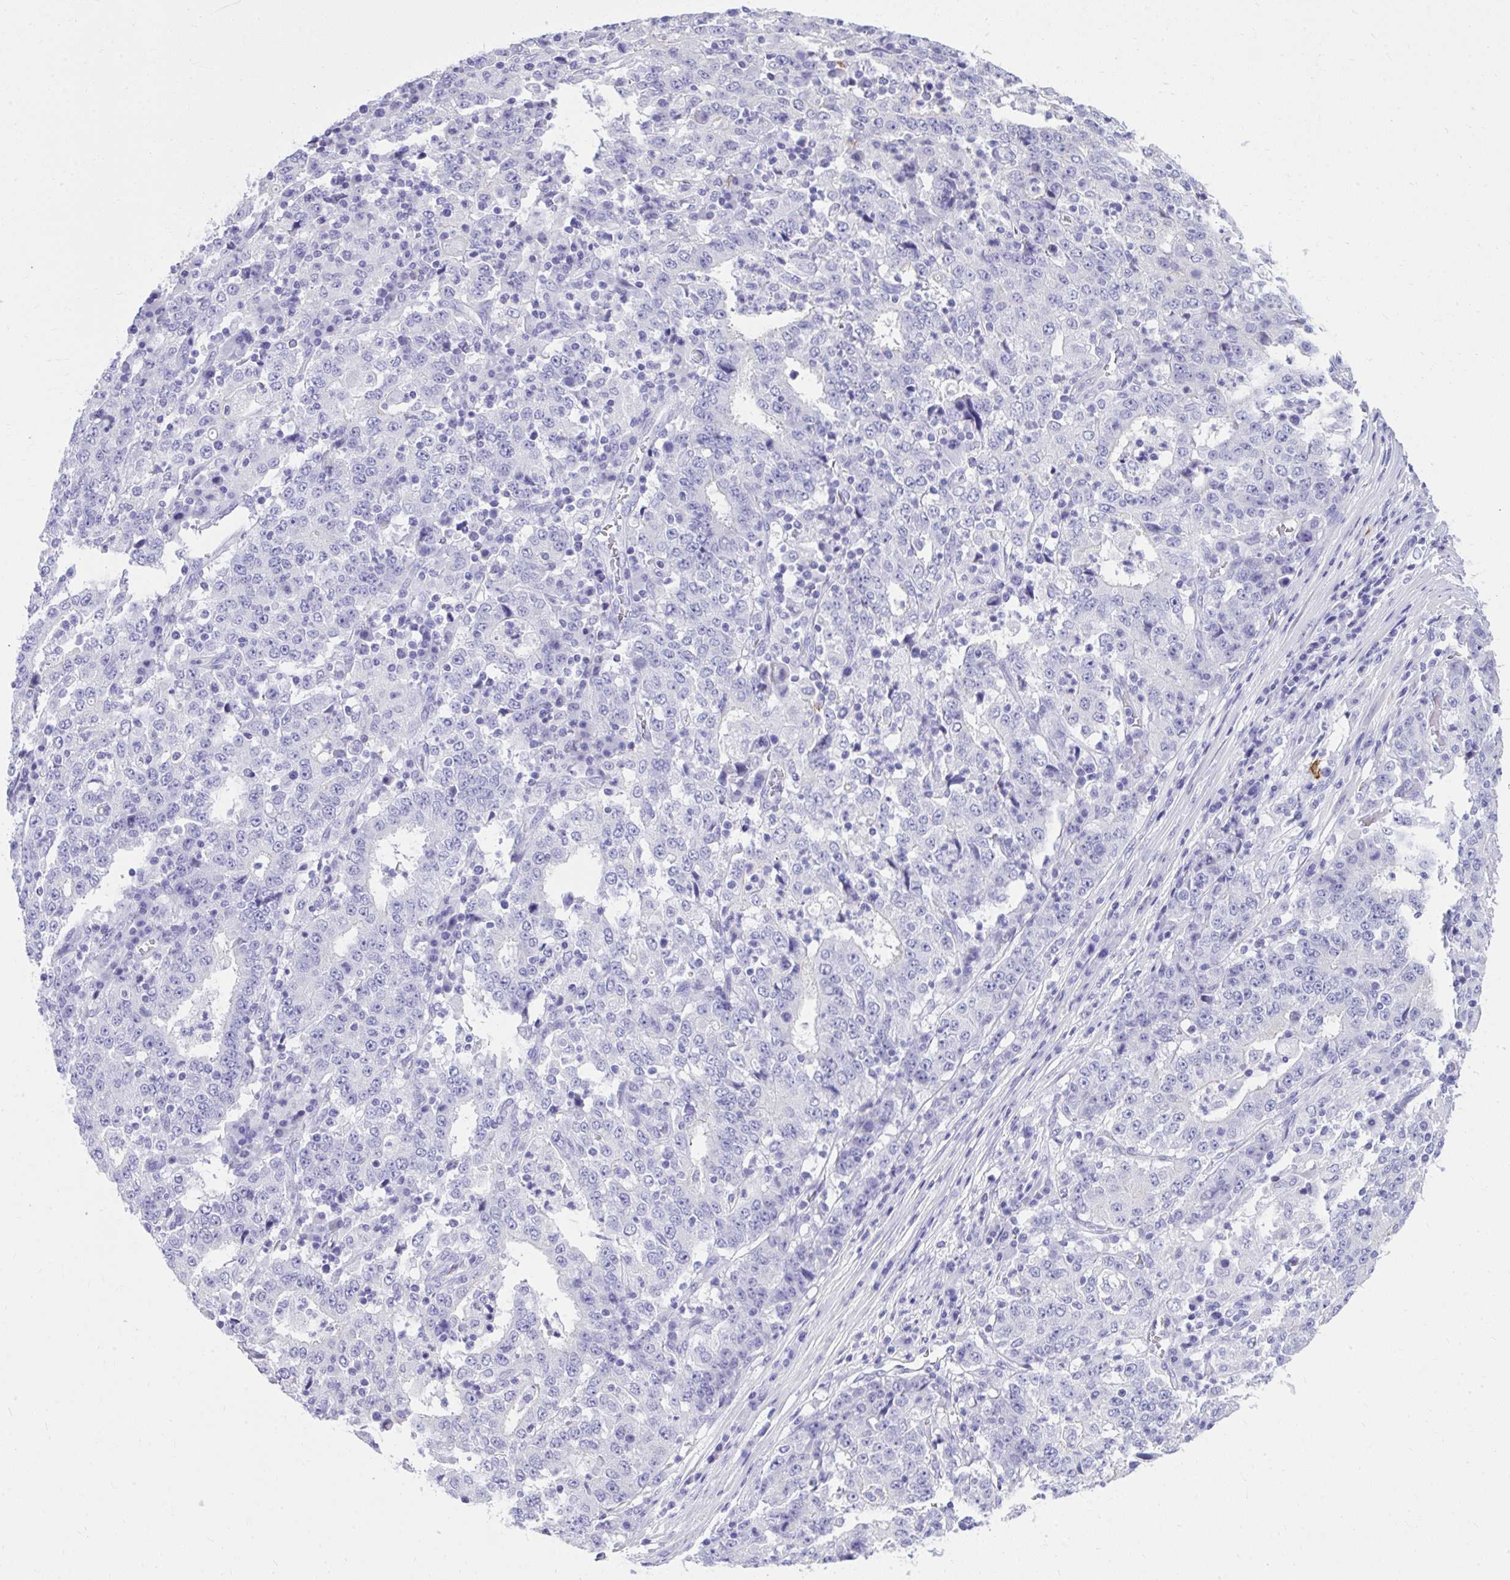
{"staining": {"intensity": "negative", "quantity": "none", "location": "none"}, "tissue": "stomach cancer", "cell_type": "Tumor cells", "image_type": "cancer", "snomed": [{"axis": "morphology", "description": "Adenocarcinoma, NOS"}, {"axis": "topography", "description": "Stomach"}], "caption": "DAB immunohistochemical staining of human stomach cancer (adenocarcinoma) shows no significant expression in tumor cells.", "gene": "PSD", "patient": {"sex": "male", "age": 59}}